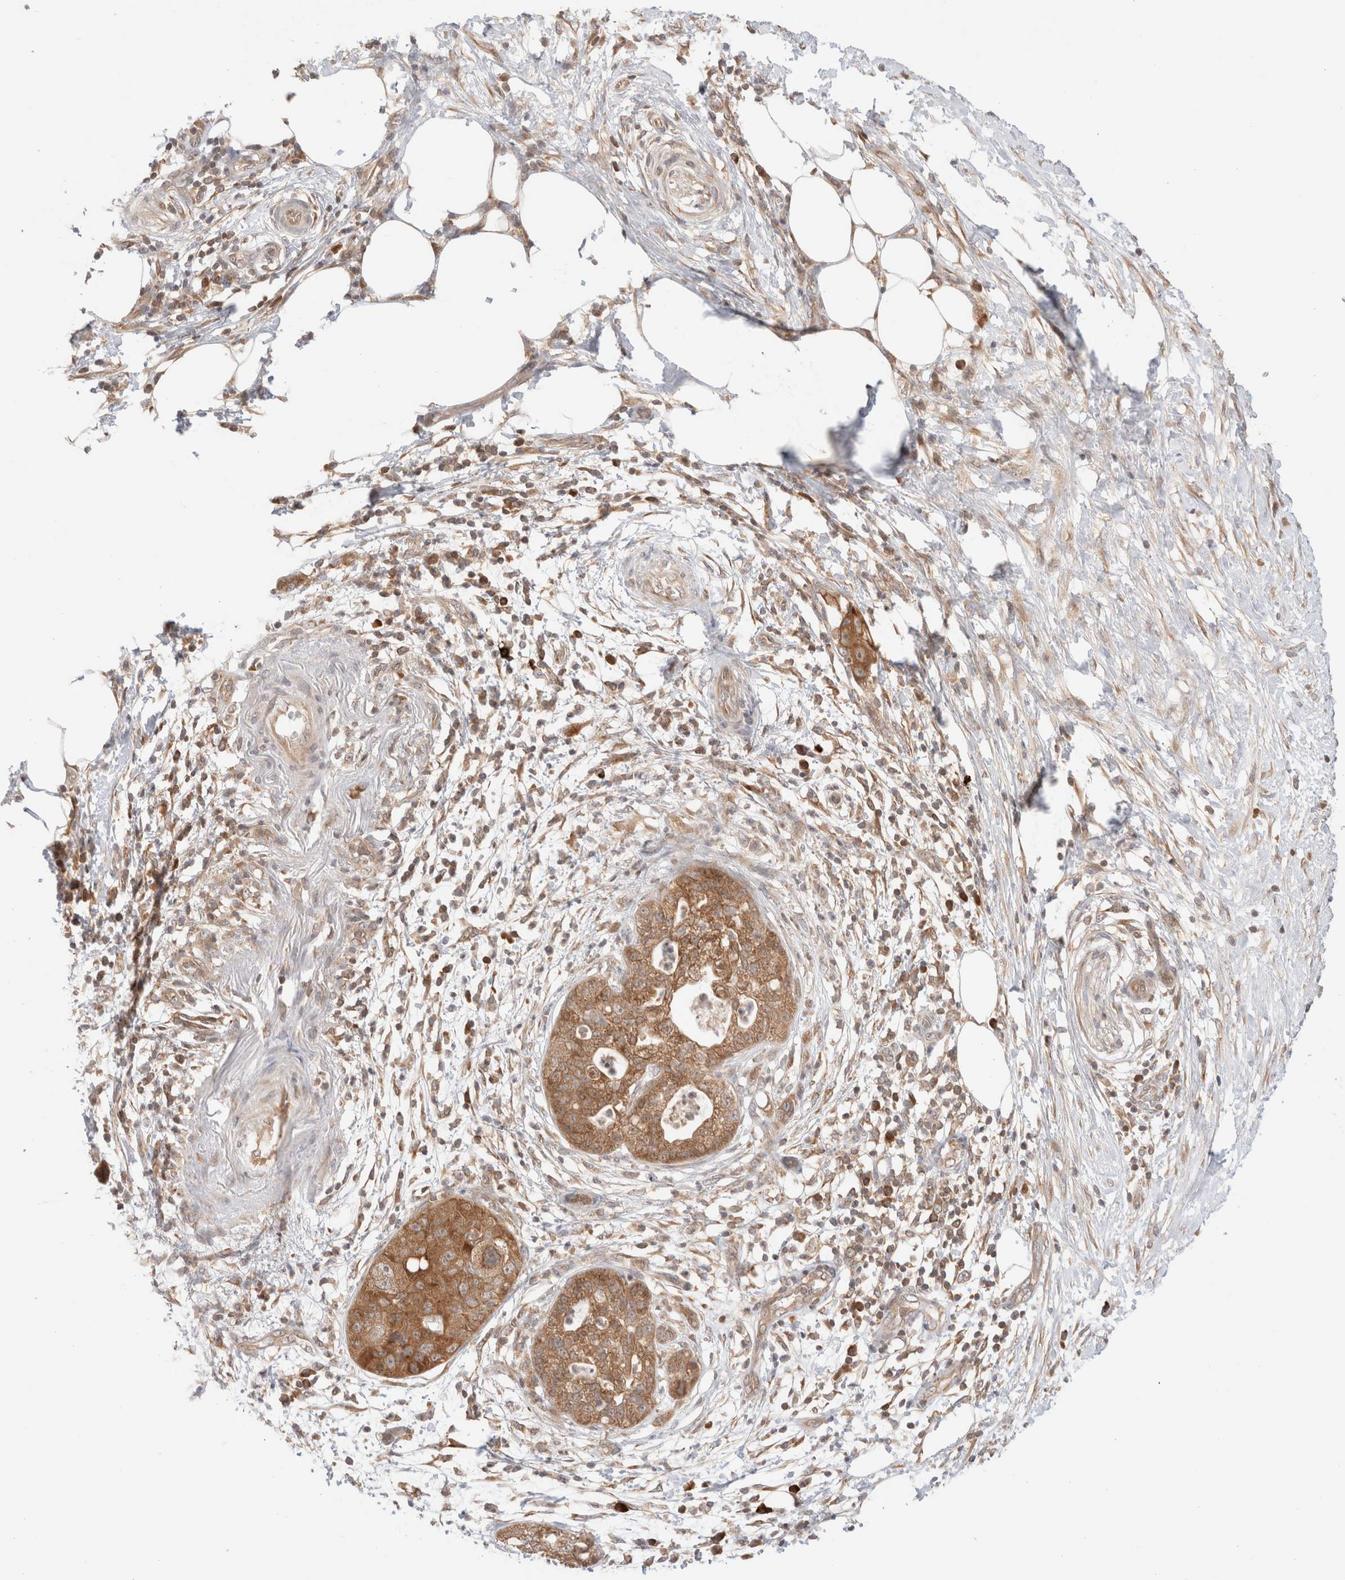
{"staining": {"intensity": "moderate", "quantity": ">75%", "location": "cytoplasmic/membranous"}, "tissue": "pancreatic cancer", "cell_type": "Tumor cells", "image_type": "cancer", "snomed": [{"axis": "morphology", "description": "Adenocarcinoma, NOS"}, {"axis": "topography", "description": "Pancreas"}], "caption": "IHC histopathology image of human pancreatic cancer (adenocarcinoma) stained for a protein (brown), which displays medium levels of moderate cytoplasmic/membranous staining in approximately >75% of tumor cells.", "gene": "XKR4", "patient": {"sex": "female", "age": 78}}